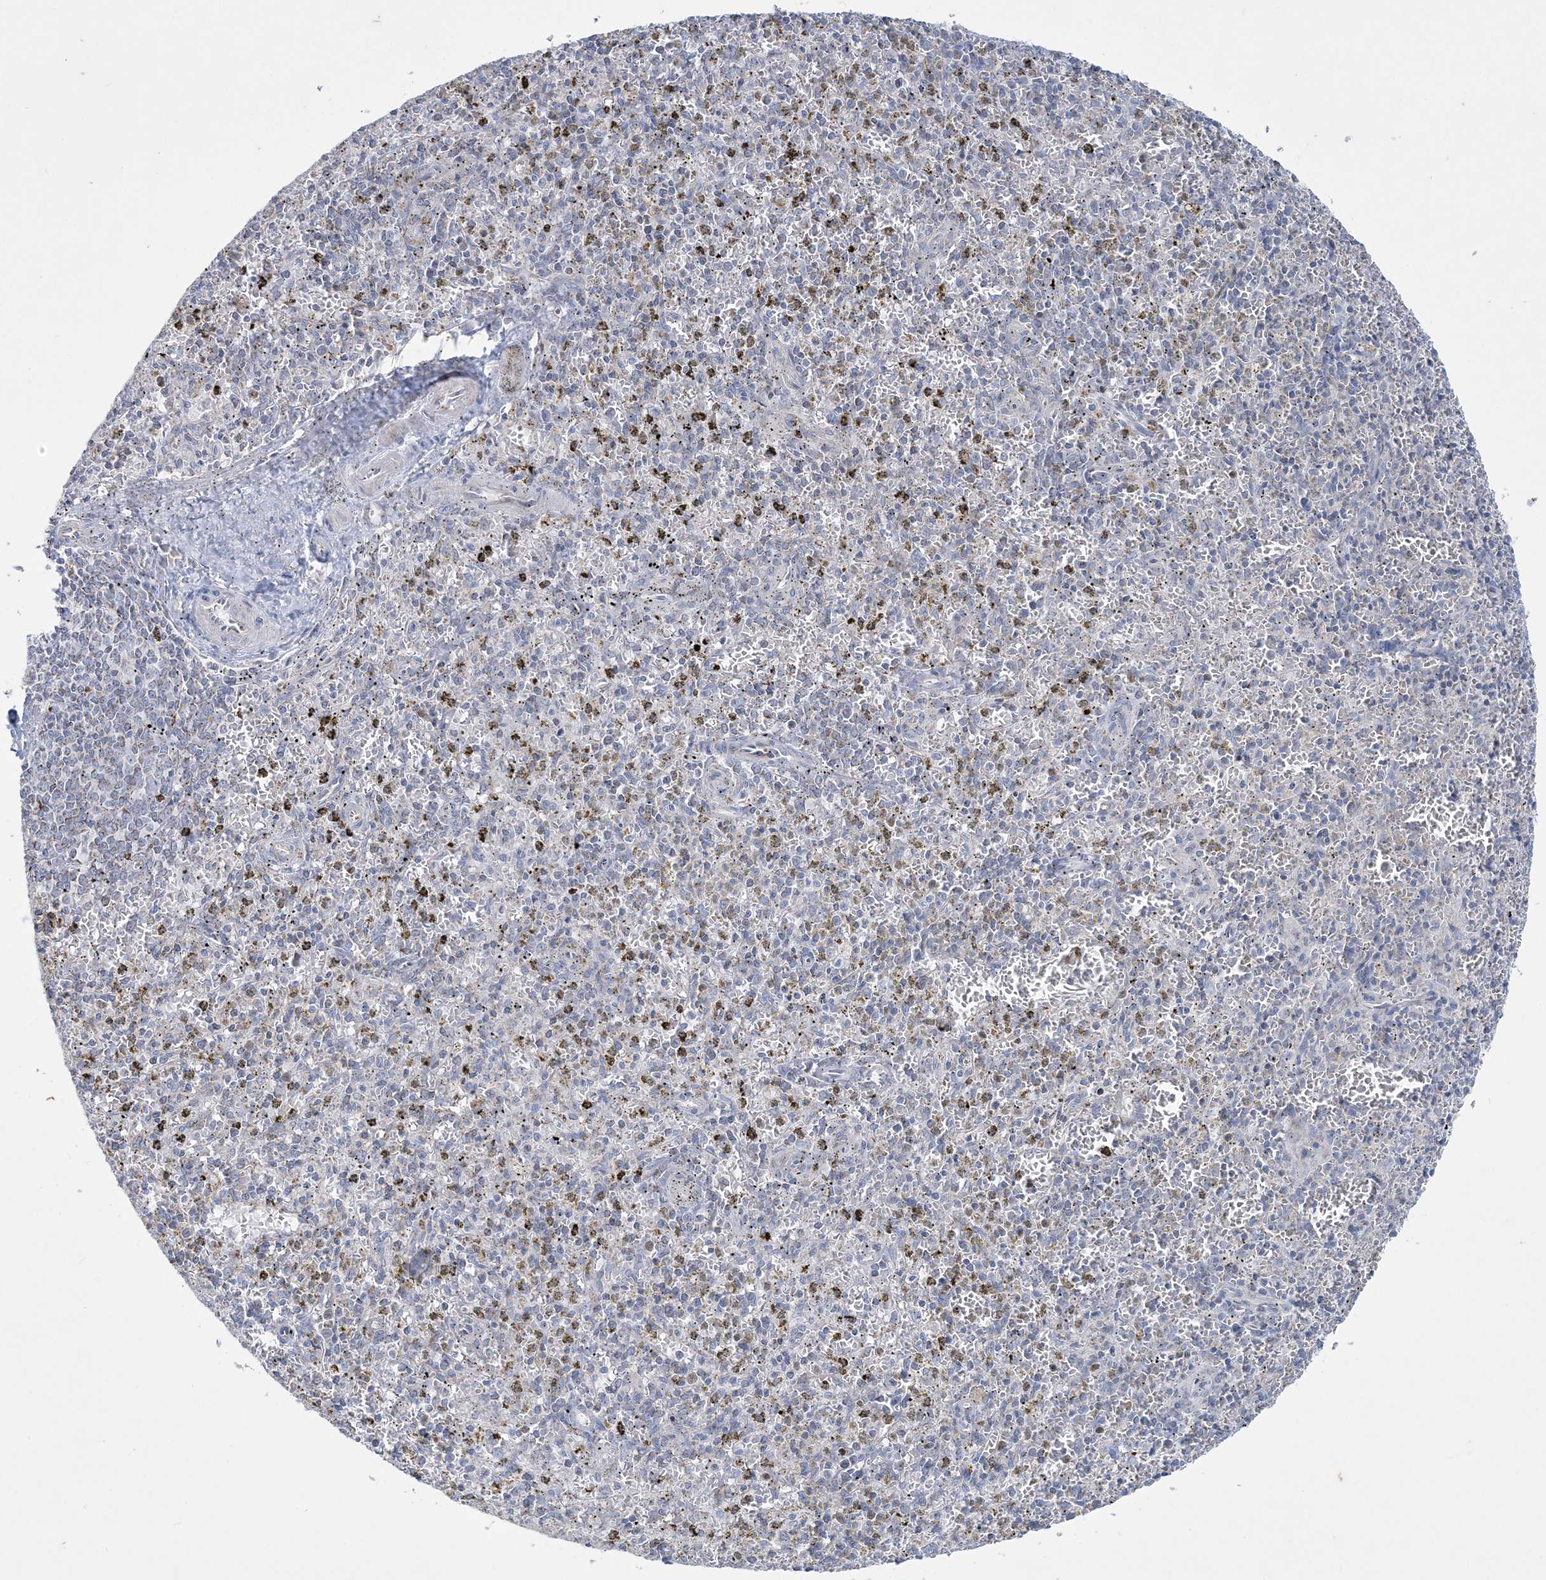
{"staining": {"intensity": "negative", "quantity": "none", "location": "none"}, "tissue": "spleen", "cell_type": "Cells in red pulp", "image_type": "normal", "snomed": [{"axis": "morphology", "description": "Normal tissue, NOS"}, {"axis": "topography", "description": "Spleen"}], "caption": "IHC of benign spleen displays no expression in cells in red pulp.", "gene": "TBC1D7", "patient": {"sex": "male", "age": 72}}